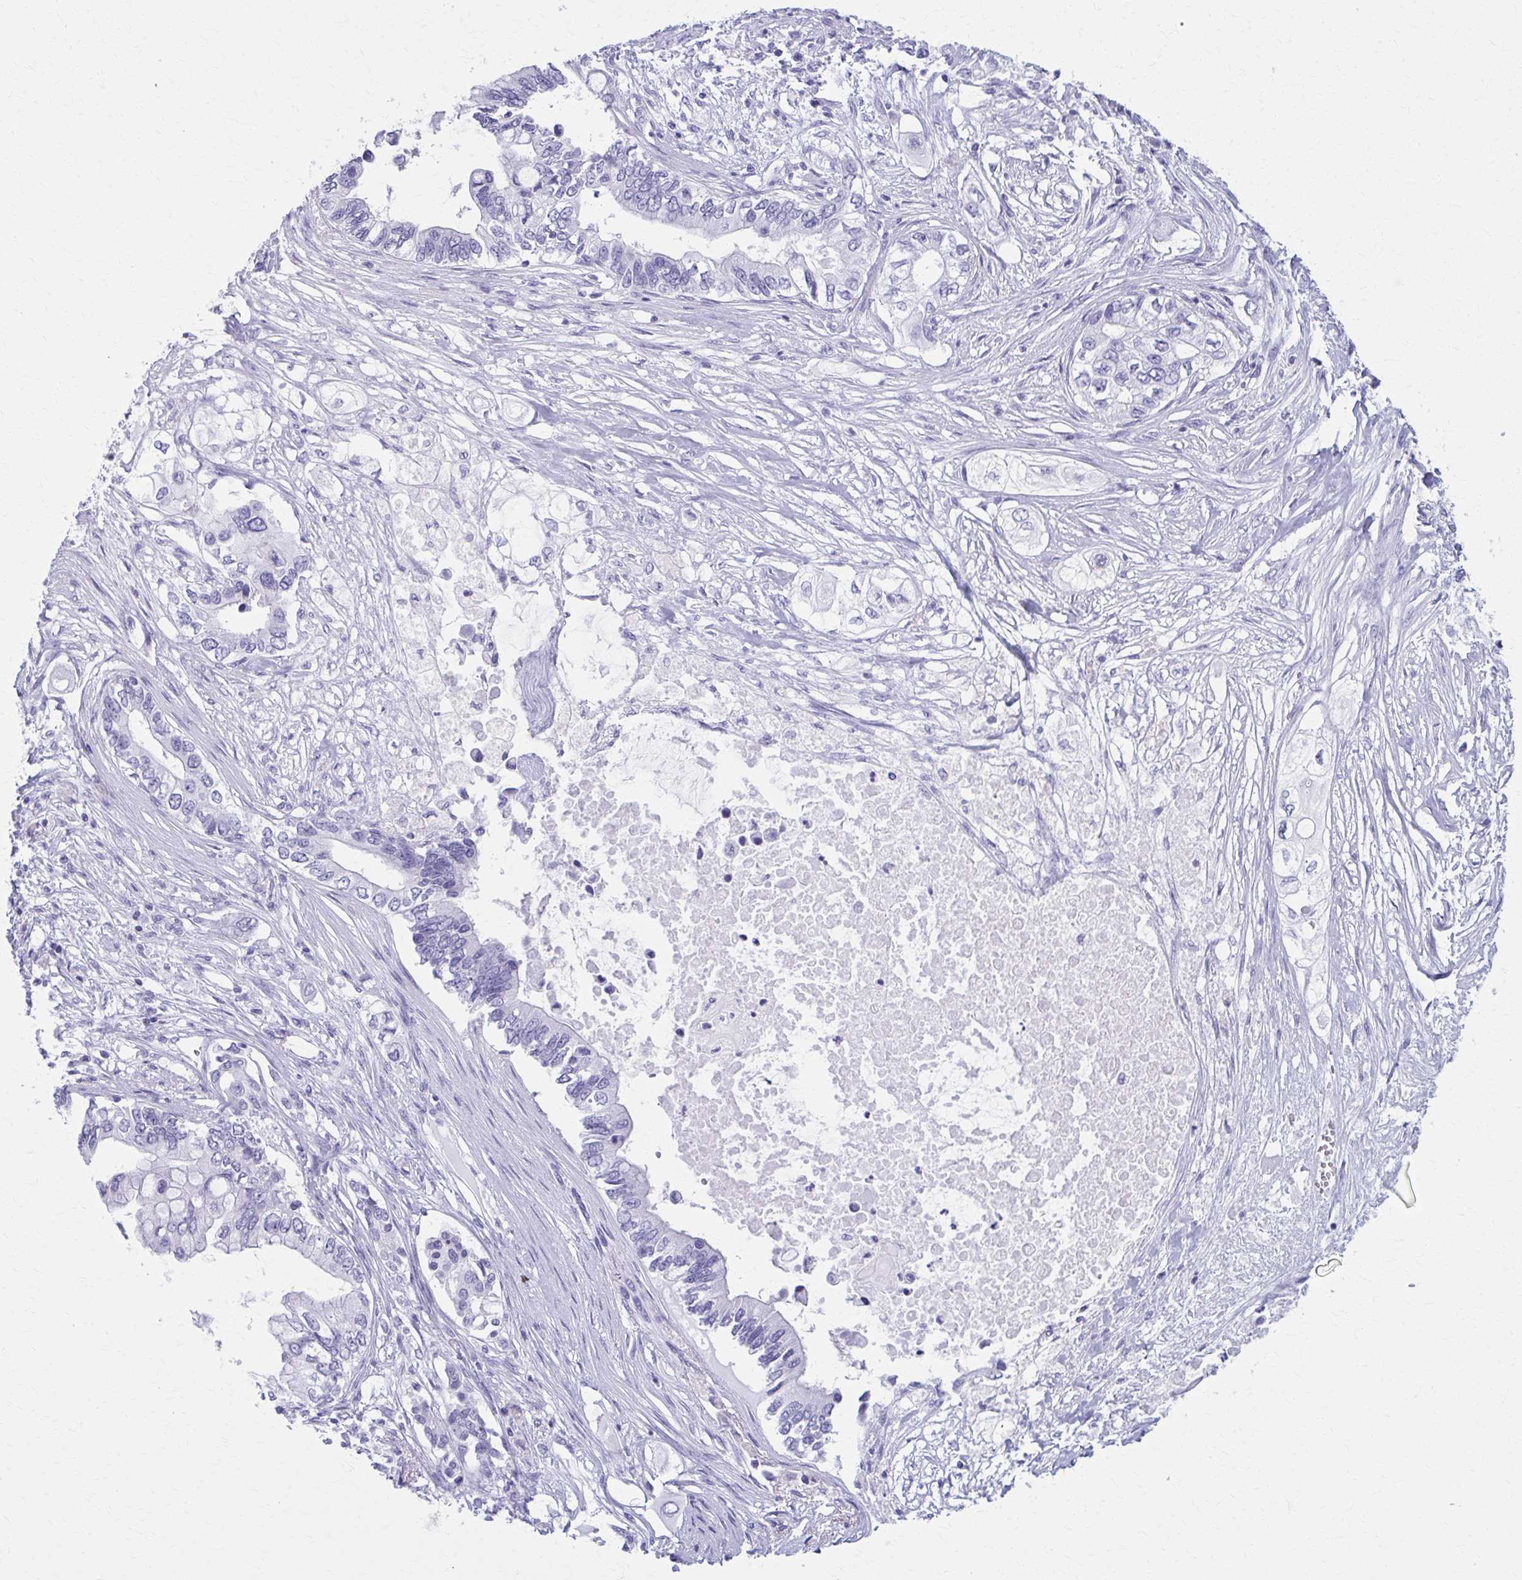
{"staining": {"intensity": "negative", "quantity": "none", "location": "none"}, "tissue": "pancreatic cancer", "cell_type": "Tumor cells", "image_type": "cancer", "snomed": [{"axis": "morphology", "description": "Adenocarcinoma, NOS"}, {"axis": "topography", "description": "Pancreas"}], "caption": "Micrograph shows no significant protein staining in tumor cells of pancreatic adenocarcinoma.", "gene": "MPLKIP", "patient": {"sex": "female", "age": 63}}